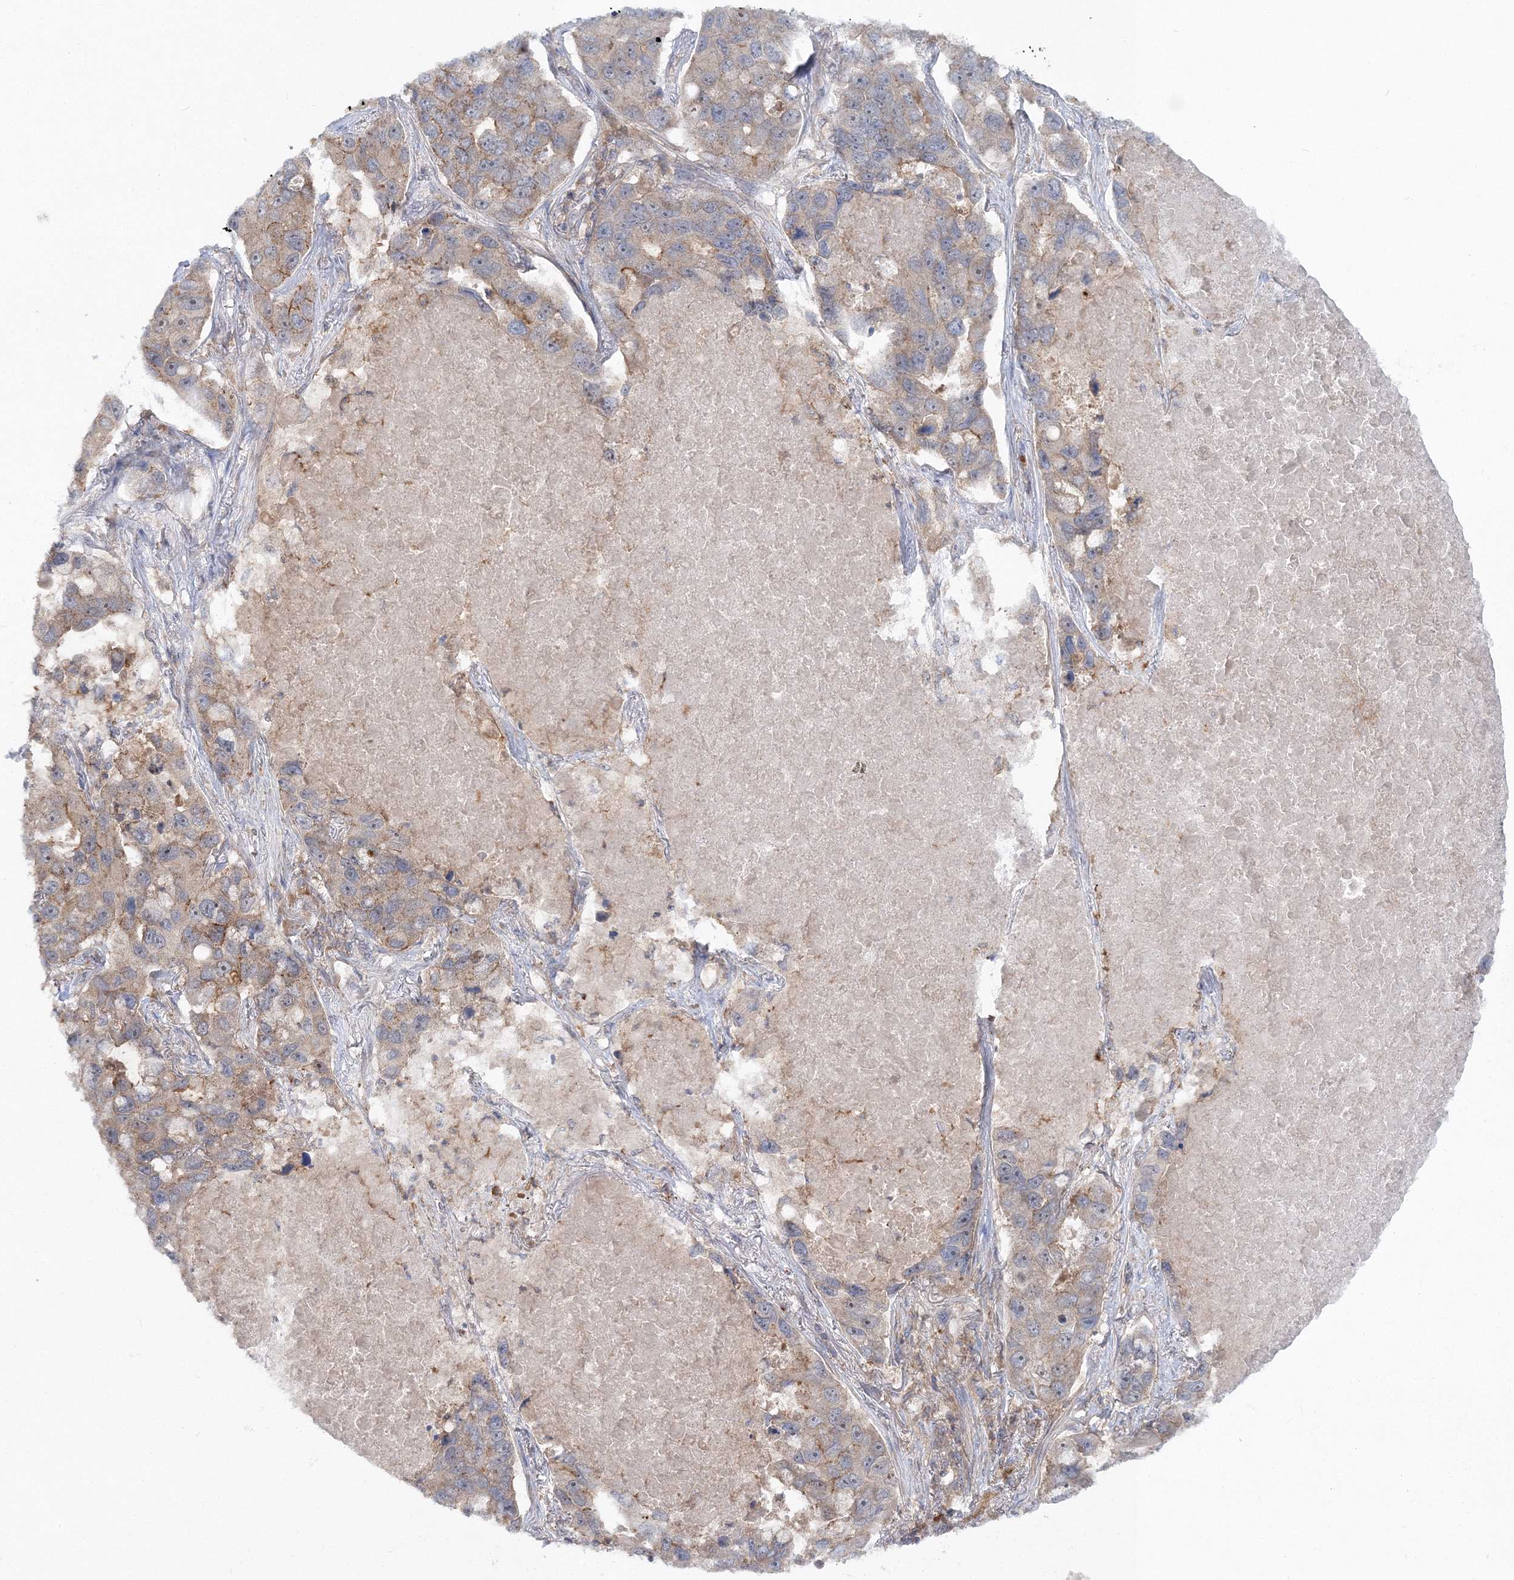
{"staining": {"intensity": "weak", "quantity": "25%-75%", "location": "cytoplasmic/membranous"}, "tissue": "lung cancer", "cell_type": "Tumor cells", "image_type": "cancer", "snomed": [{"axis": "morphology", "description": "Adenocarcinoma, NOS"}, {"axis": "topography", "description": "Lung"}], "caption": "High-magnification brightfield microscopy of lung adenocarcinoma stained with DAB (brown) and counterstained with hematoxylin (blue). tumor cells exhibit weak cytoplasmic/membranous staining is identified in about25%-75% of cells.", "gene": "PCBD2", "patient": {"sex": "male", "age": 64}}